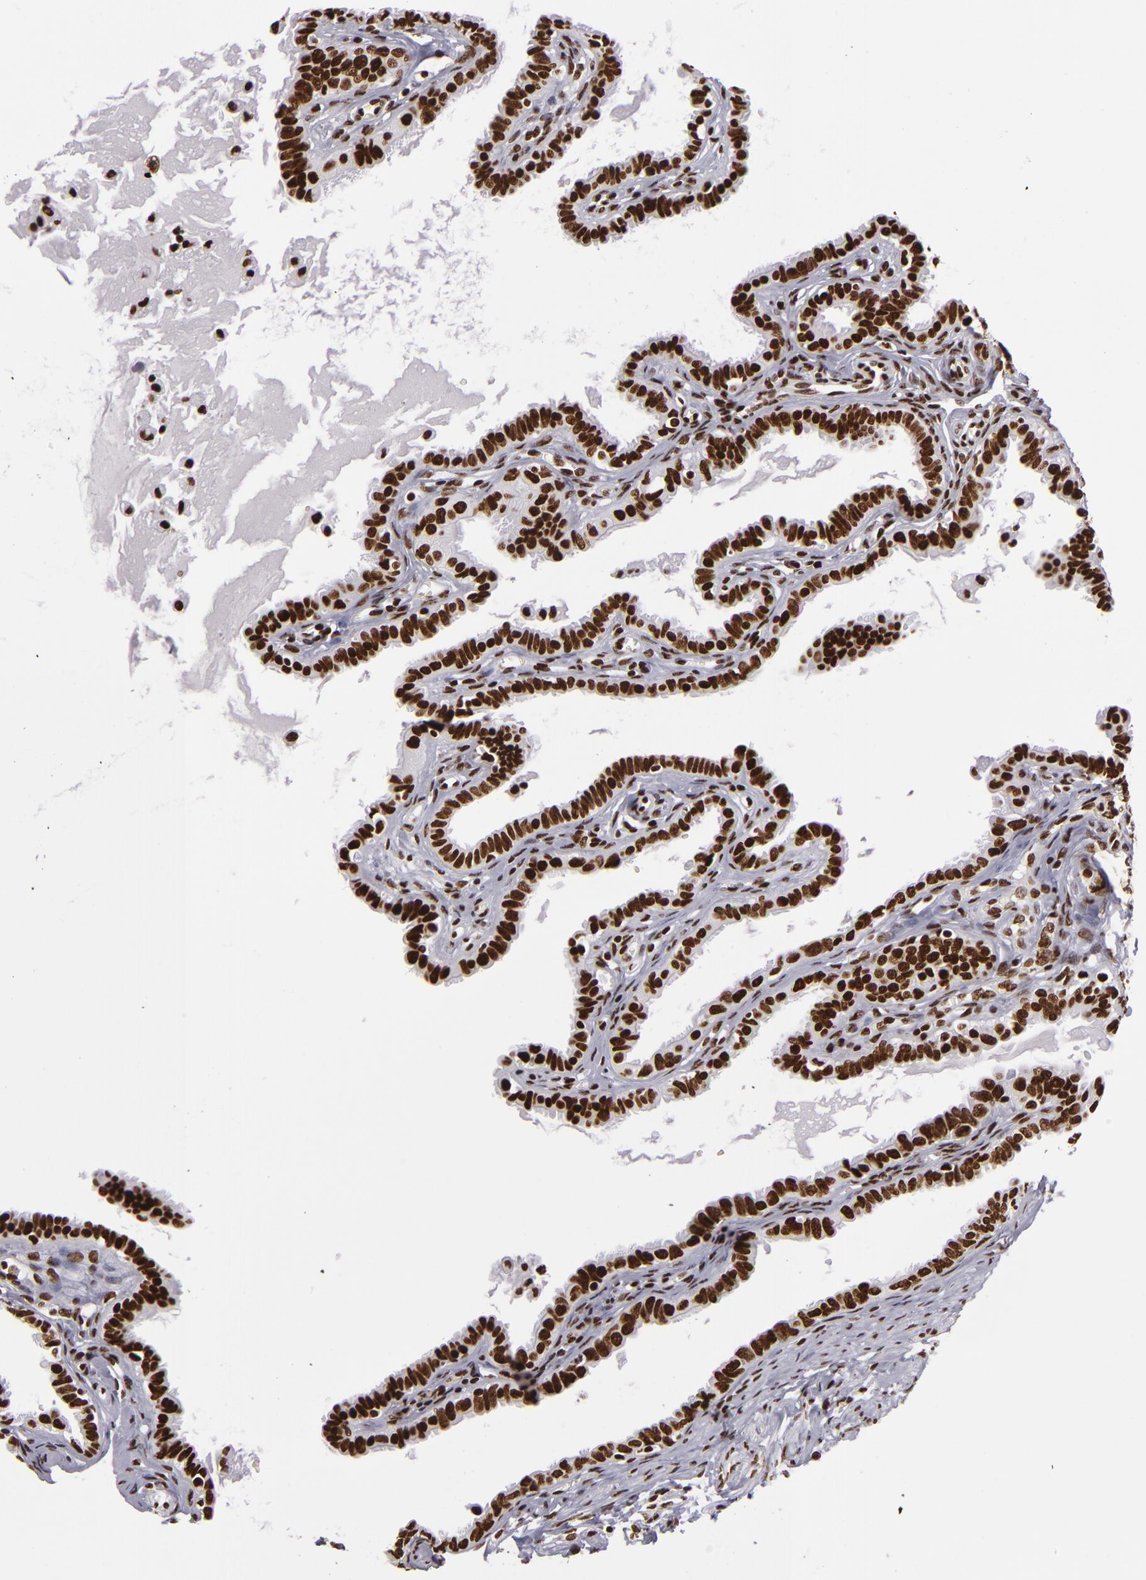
{"staining": {"intensity": "strong", "quantity": ">75%", "location": "nuclear"}, "tissue": "fallopian tube", "cell_type": "Glandular cells", "image_type": "normal", "snomed": [{"axis": "morphology", "description": "Normal tissue, NOS"}, {"axis": "topography", "description": "Fallopian tube"}], "caption": "Immunohistochemical staining of unremarkable human fallopian tube displays high levels of strong nuclear staining in about >75% of glandular cells.", "gene": "SAFB", "patient": {"sex": "female", "age": 67}}